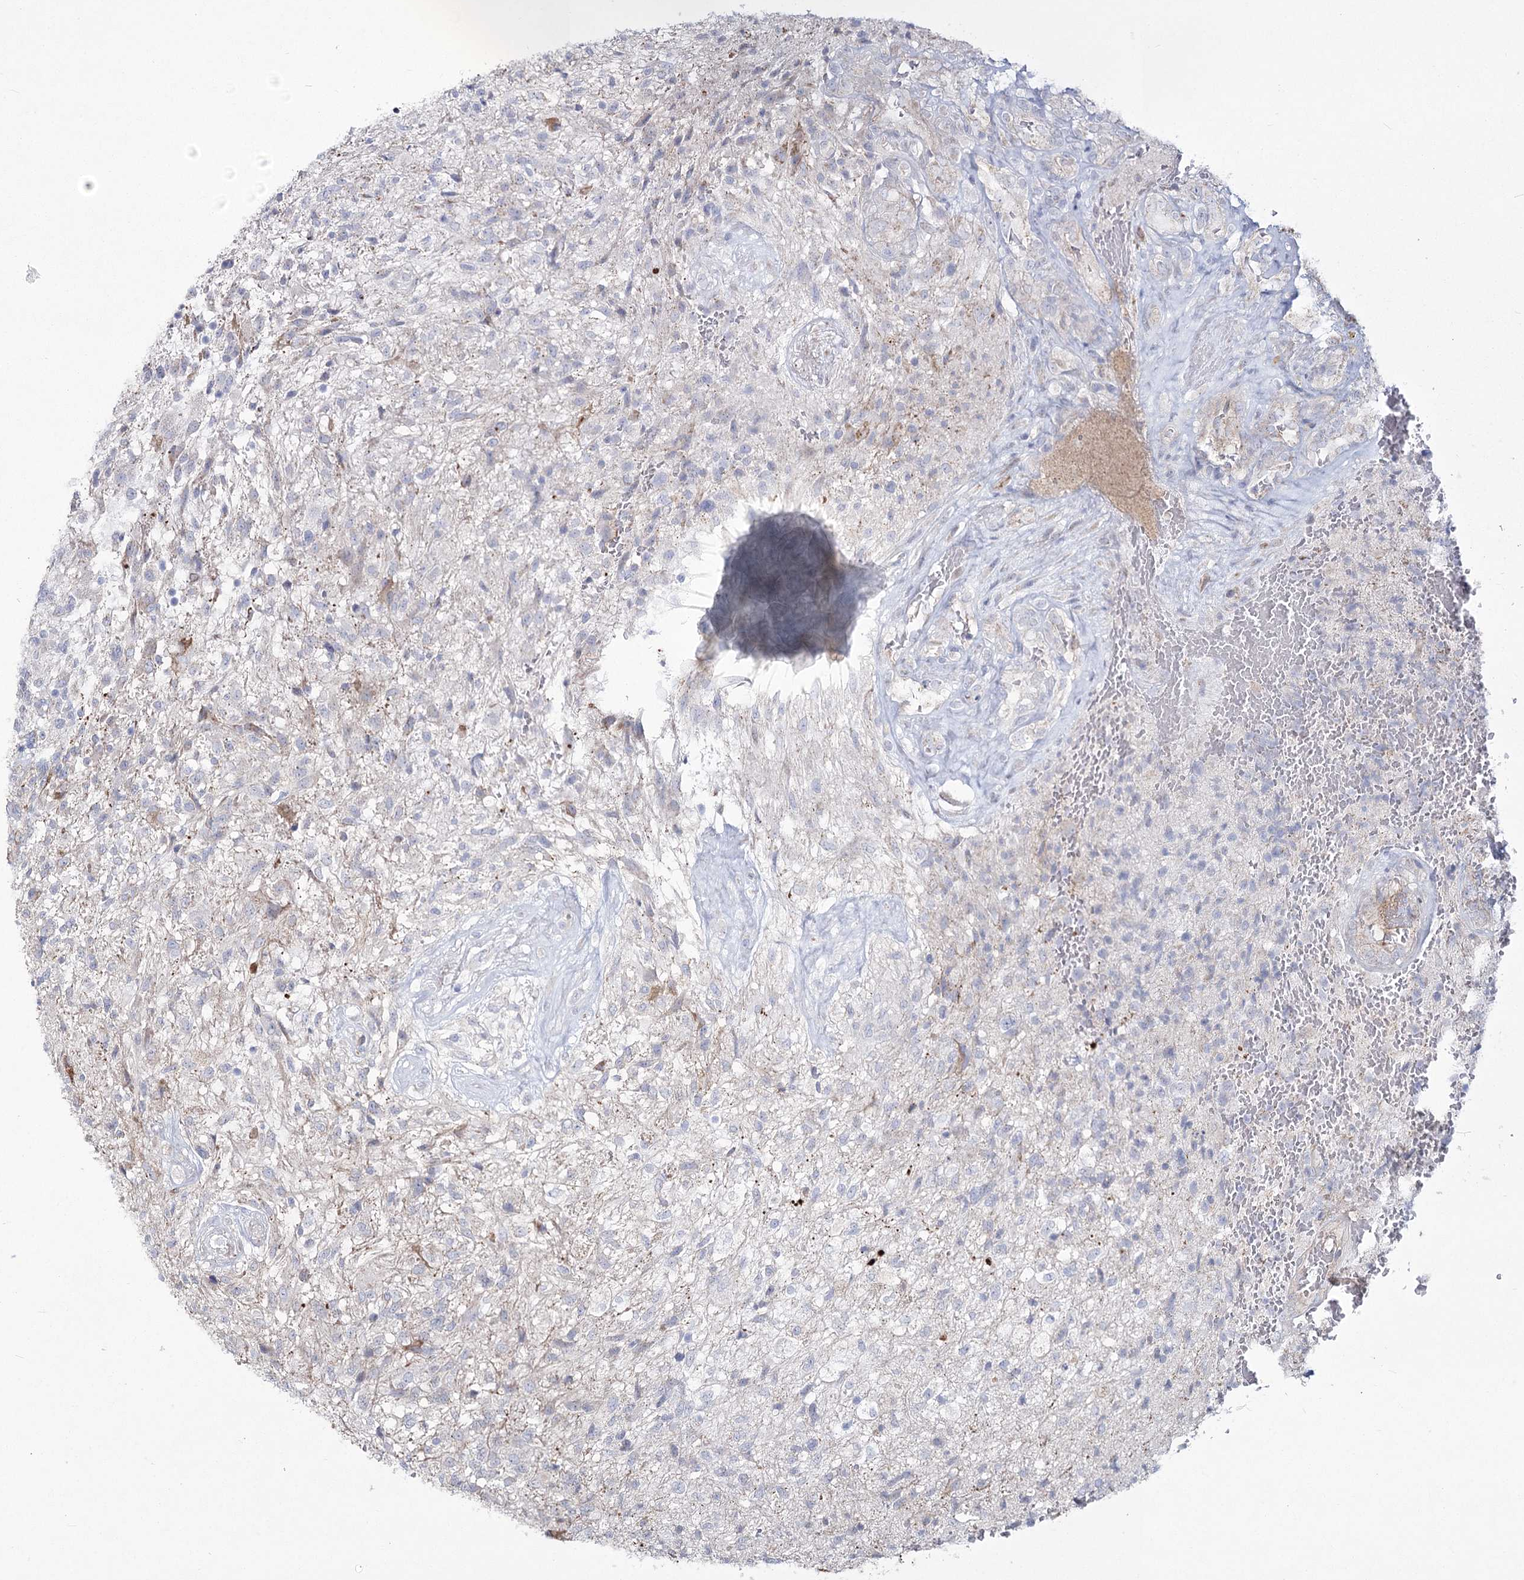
{"staining": {"intensity": "negative", "quantity": "none", "location": "none"}, "tissue": "glioma", "cell_type": "Tumor cells", "image_type": "cancer", "snomed": [{"axis": "morphology", "description": "Glioma, malignant, High grade"}, {"axis": "topography", "description": "Brain"}], "caption": "The immunohistochemistry (IHC) image has no significant positivity in tumor cells of malignant glioma (high-grade) tissue.", "gene": "ME3", "patient": {"sex": "male", "age": 56}}